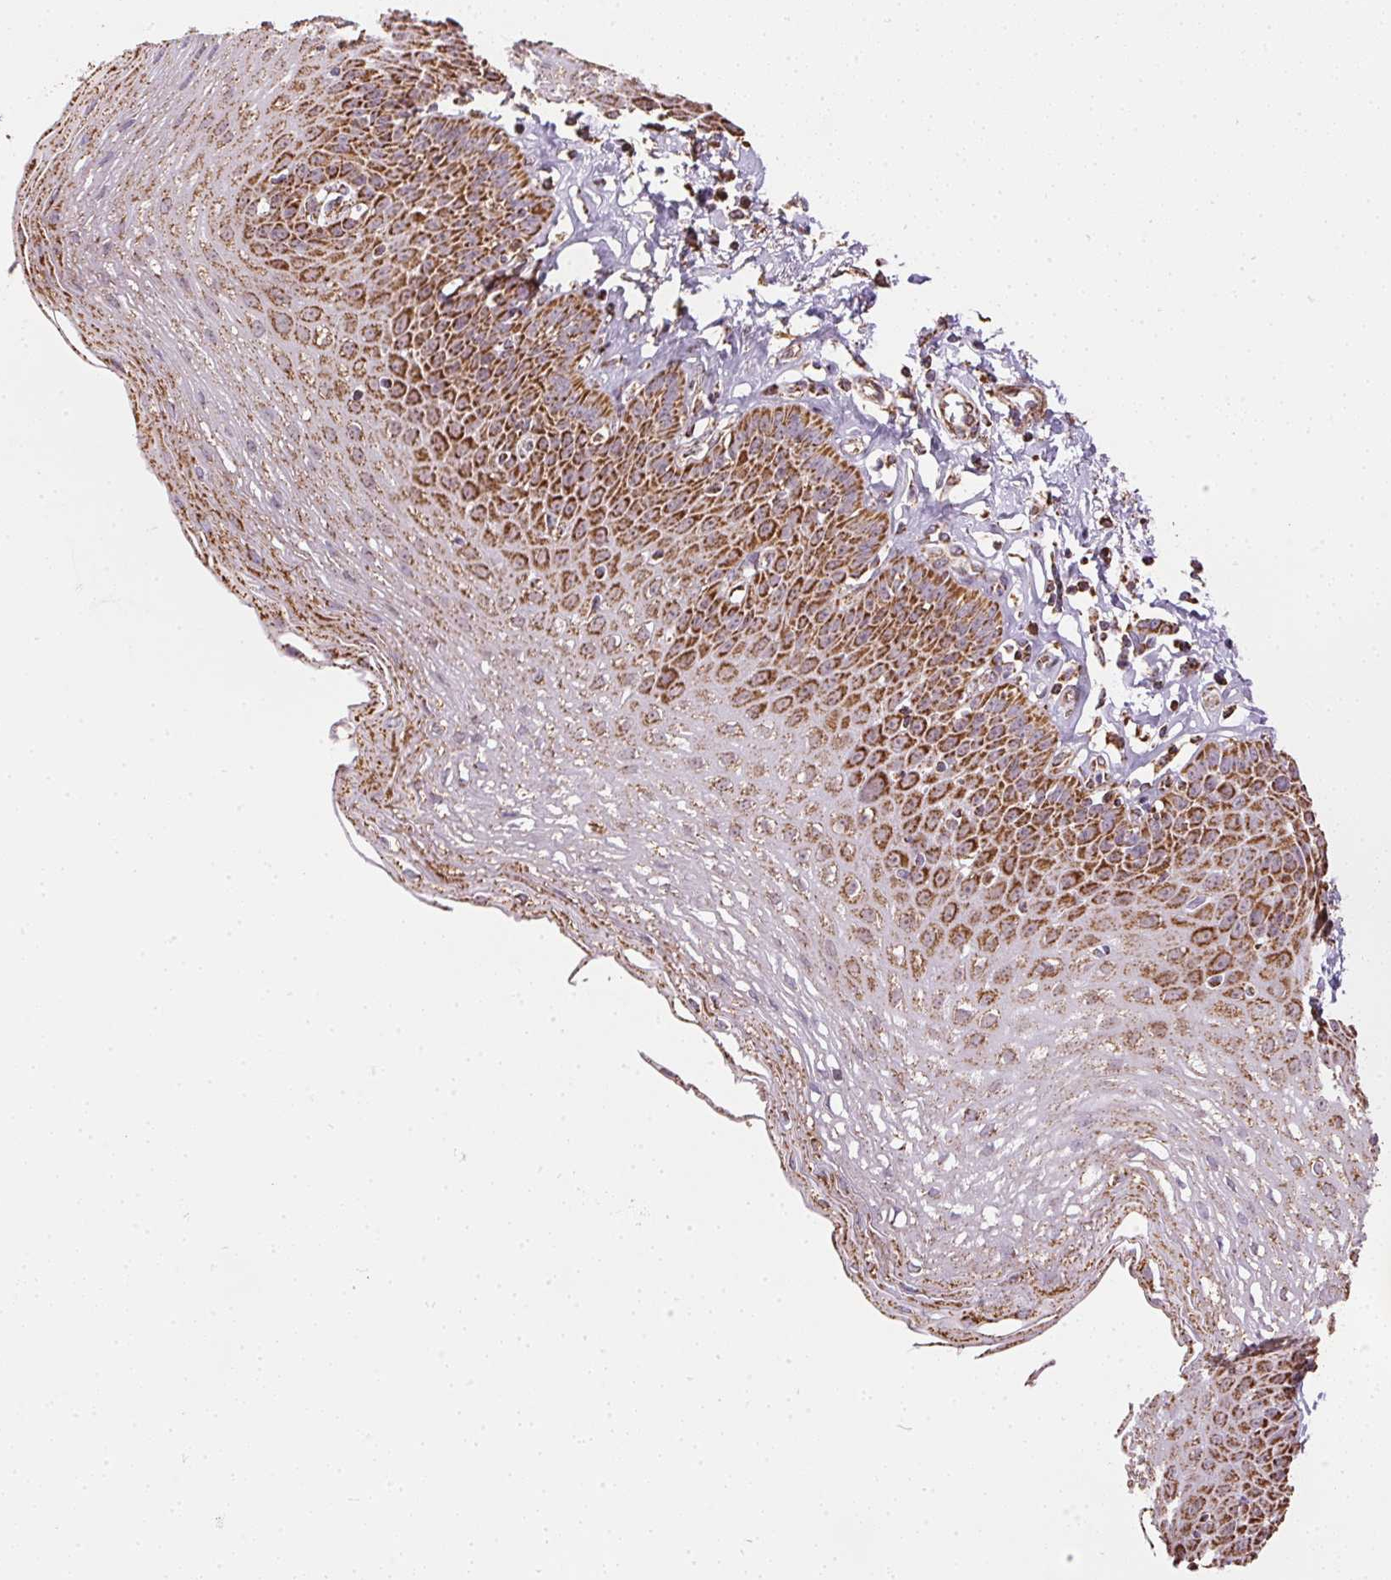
{"staining": {"intensity": "strong", "quantity": ">75%", "location": "cytoplasmic/membranous"}, "tissue": "esophagus", "cell_type": "Squamous epithelial cells", "image_type": "normal", "snomed": [{"axis": "morphology", "description": "Normal tissue, NOS"}, {"axis": "topography", "description": "Esophagus"}], "caption": "Squamous epithelial cells show high levels of strong cytoplasmic/membranous staining in about >75% of cells in benign human esophagus. (Brightfield microscopy of DAB IHC at high magnification).", "gene": "MAPK11", "patient": {"sex": "female", "age": 81}}